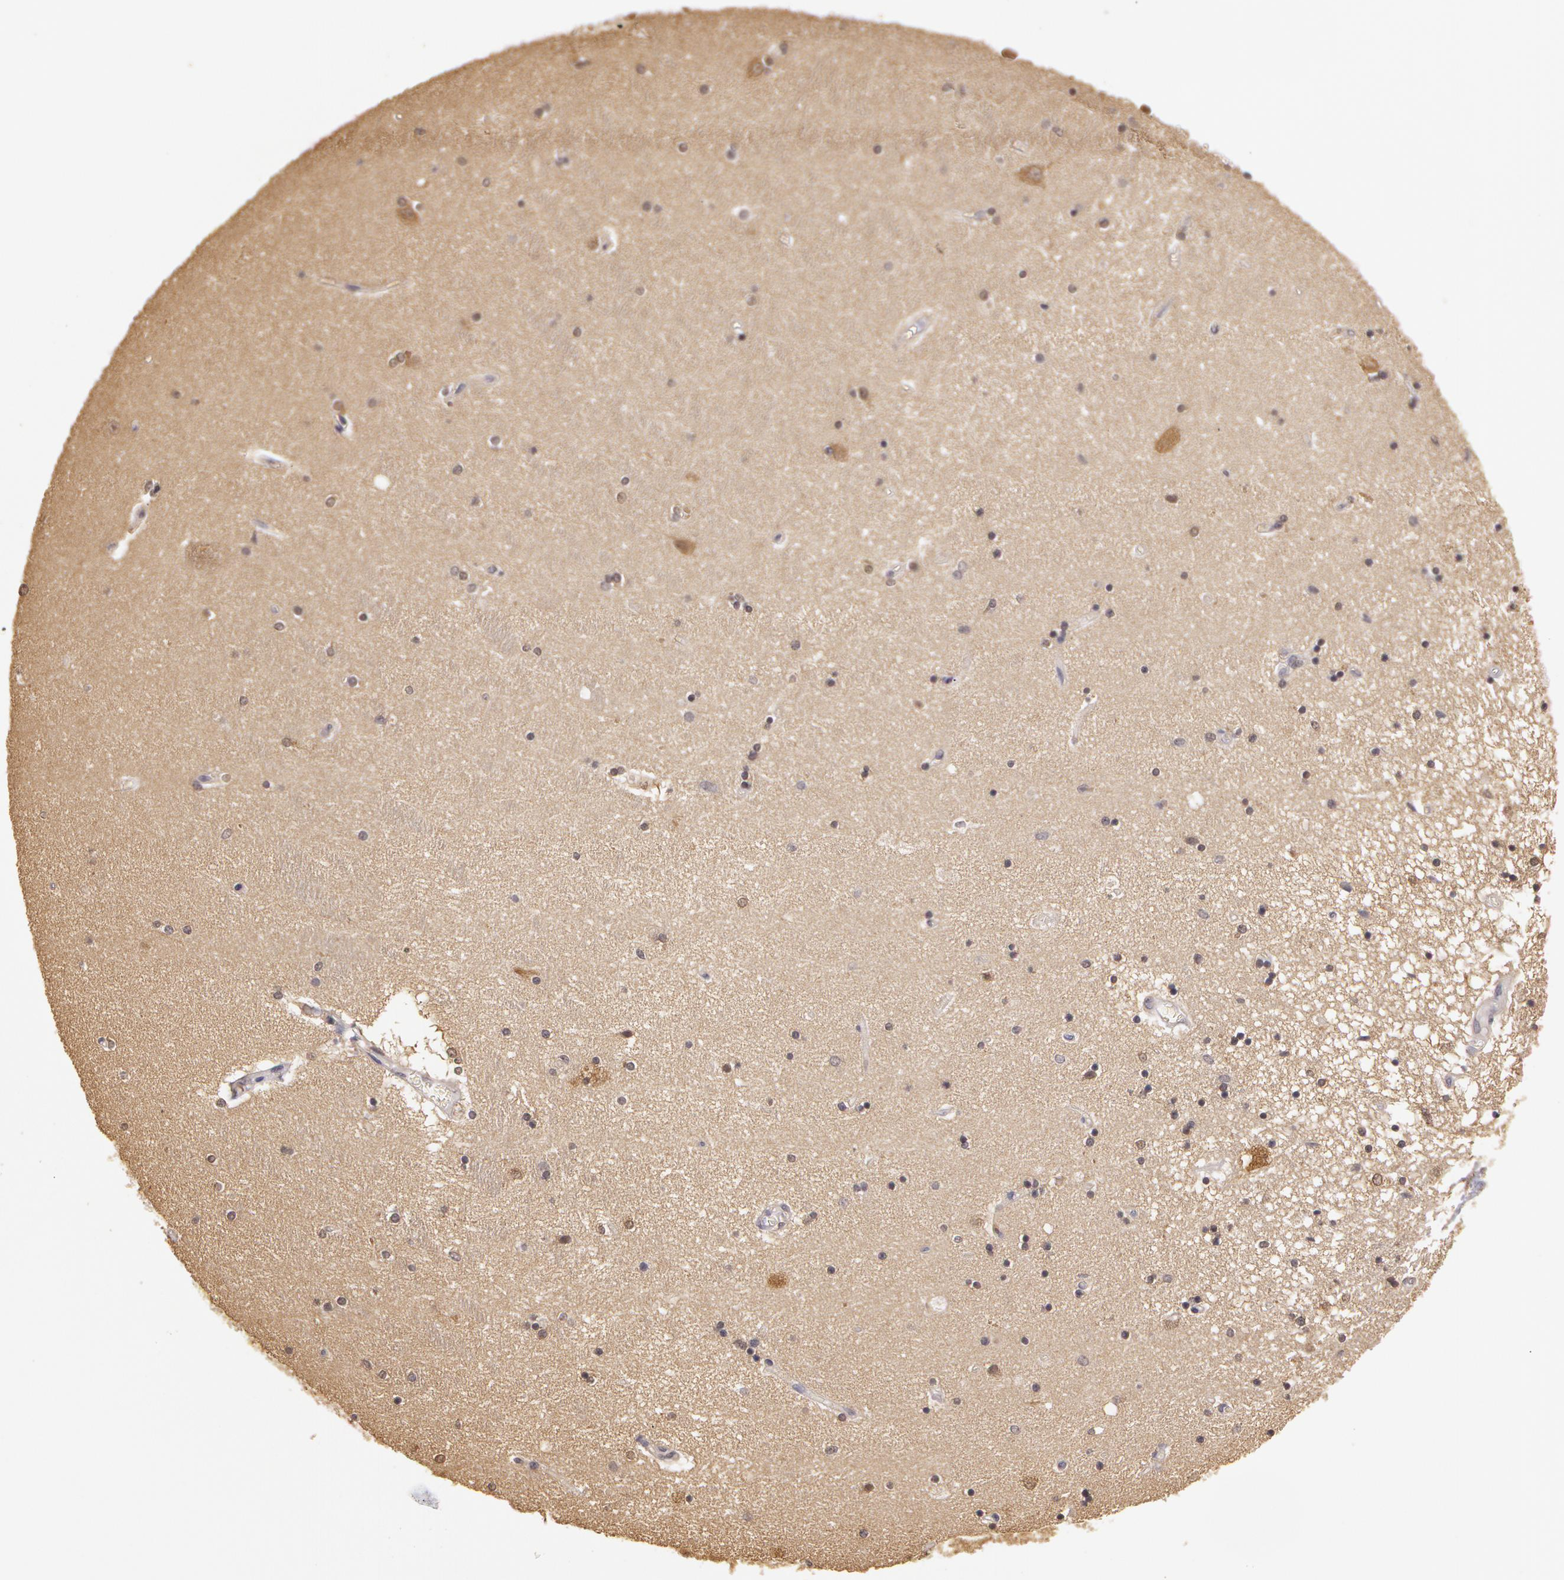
{"staining": {"intensity": "negative", "quantity": "none", "location": "none"}, "tissue": "hippocampus", "cell_type": "Glial cells", "image_type": "normal", "snomed": [{"axis": "morphology", "description": "Normal tissue, NOS"}, {"axis": "topography", "description": "Hippocampus"}], "caption": "An immunohistochemistry image of normal hippocampus is shown. There is no staining in glial cells of hippocampus.", "gene": "AHSA1", "patient": {"sex": "female", "age": 54}}